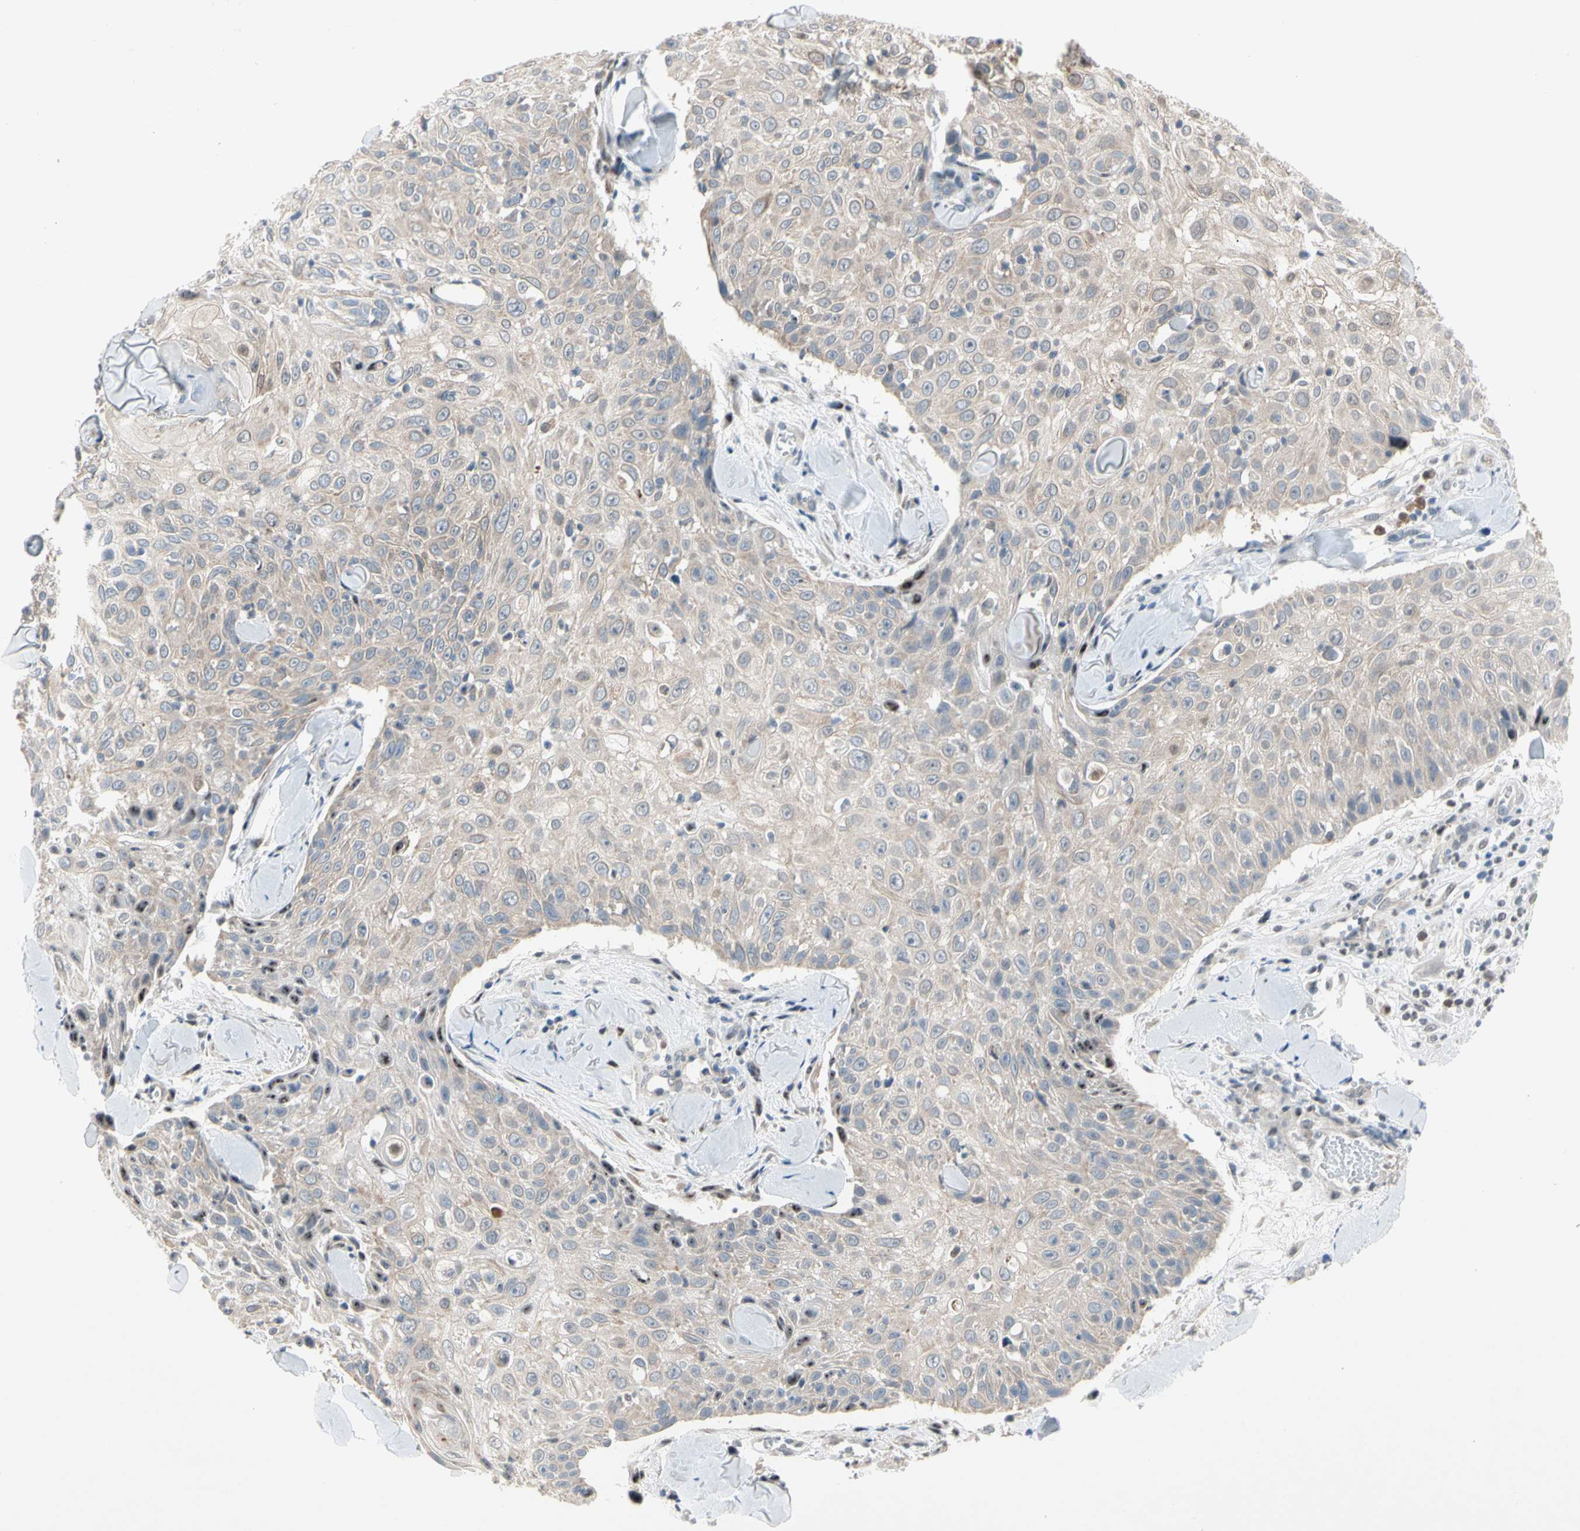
{"staining": {"intensity": "weak", "quantity": ">75%", "location": "cytoplasmic/membranous"}, "tissue": "skin cancer", "cell_type": "Tumor cells", "image_type": "cancer", "snomed": [{"axis": "morphology", "description": "Squamous cell carcinoma, NOS"}, {"axis": "topography", "description": "Skin"}], "caption": "Skin squamous cell carcinoma was stained to show a protein in brown. There is low levels of weak cytoplasmic/membranous positivity in approximately >75% of tumor cells.", "gene": "MARK1", "patient": {"sex": "male", "age": 86}}